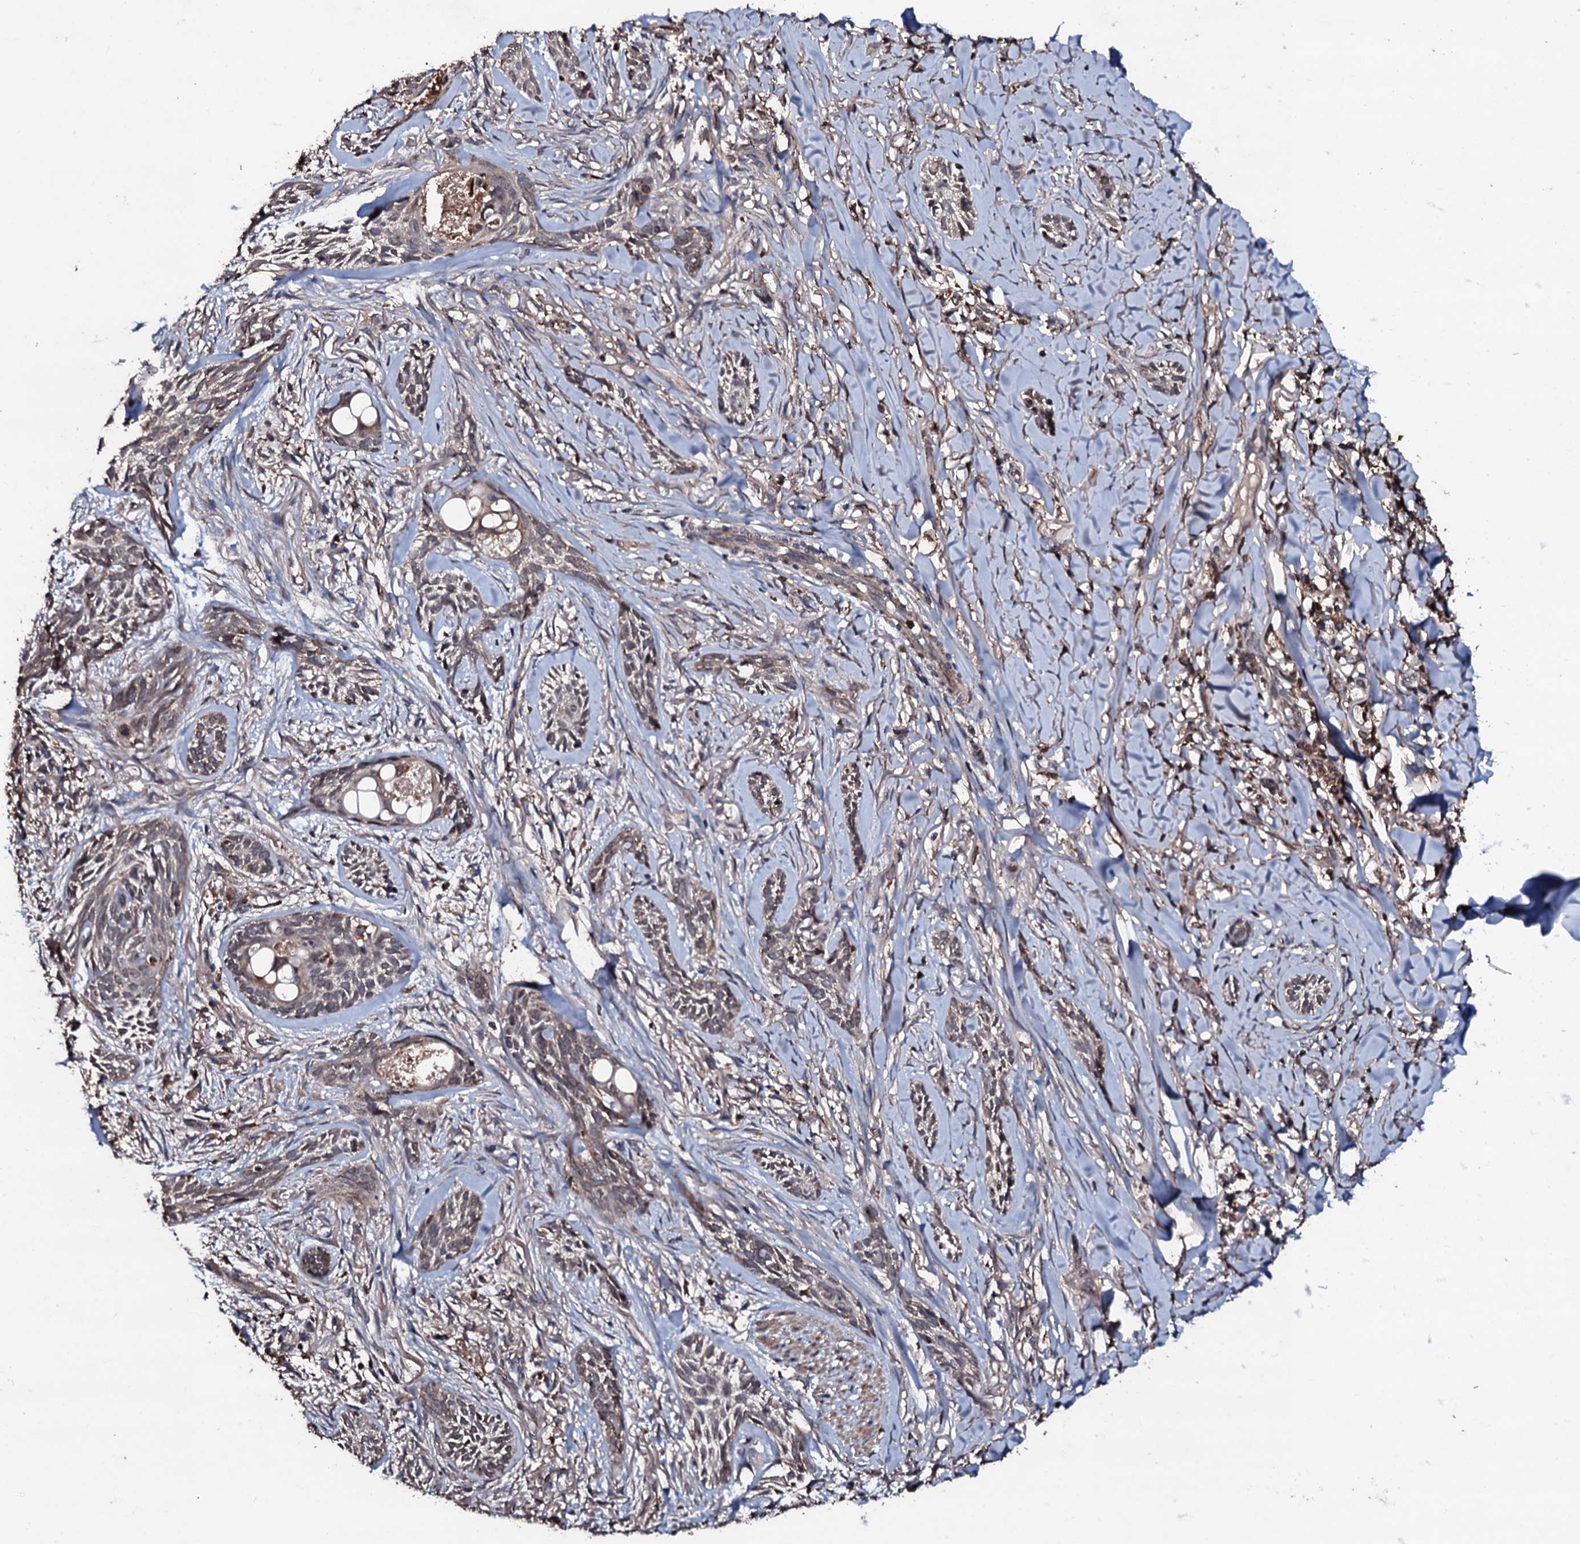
{"staining": {"intensity": "weak", "quantity": ">75%", "location": "cytoplasmic/membranous"}, "tissue": "skin cancer", "cell_type": "Tumor cells", "image_type": "cancer", "snomed": [{"axis": "morphology", "description": "Basal cell carcinoma"}, {"axis": "topography", "description": "Skin"}], "caption": "About >75% of tumor cells in human skin basal cell carcinoma reveal weak cytoplasmic/membranous protein staining as visualized by brown immunohistochemical staining.", "gene": "SDHAF2", "patient": {"sex": "female", "age": 59}}